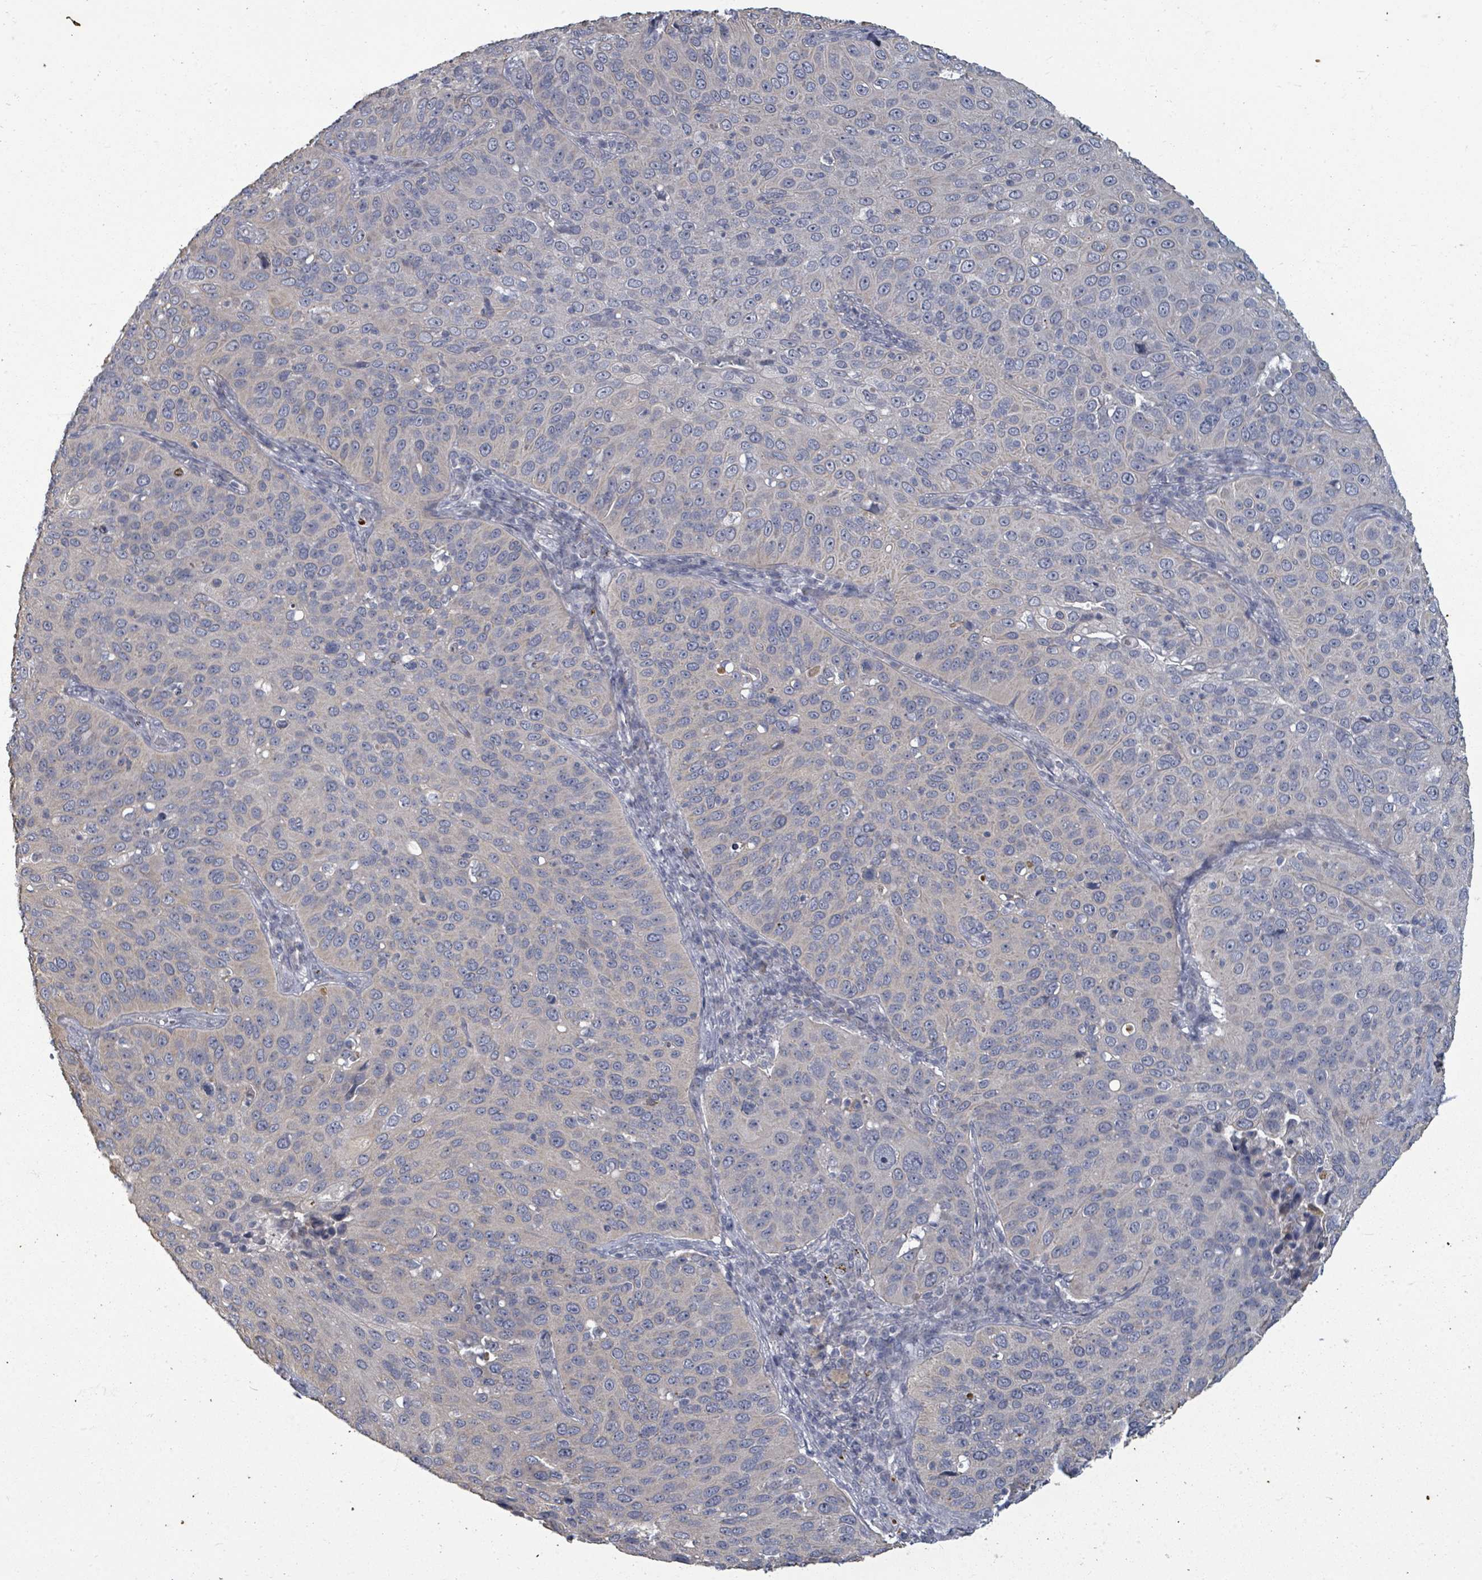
{"staining": {"intensity": "negative", "quantity": "none", "location": "none"}, "tissue": "cervical cancer", "cell_type": "Tumor cells", "image_type": "cancer", "snomed": [{"axis": "morphology", "description": "Squamous cell carcinoma, NOS"}, {"axis": "topography", "description": "Cervix"}], "caption": "Tumor cells show no significant protein positivity in cervical cancer (squamous cell carcinoma).", "gene": "ASB12", "patient": {"sex": "female", "age": 36}}